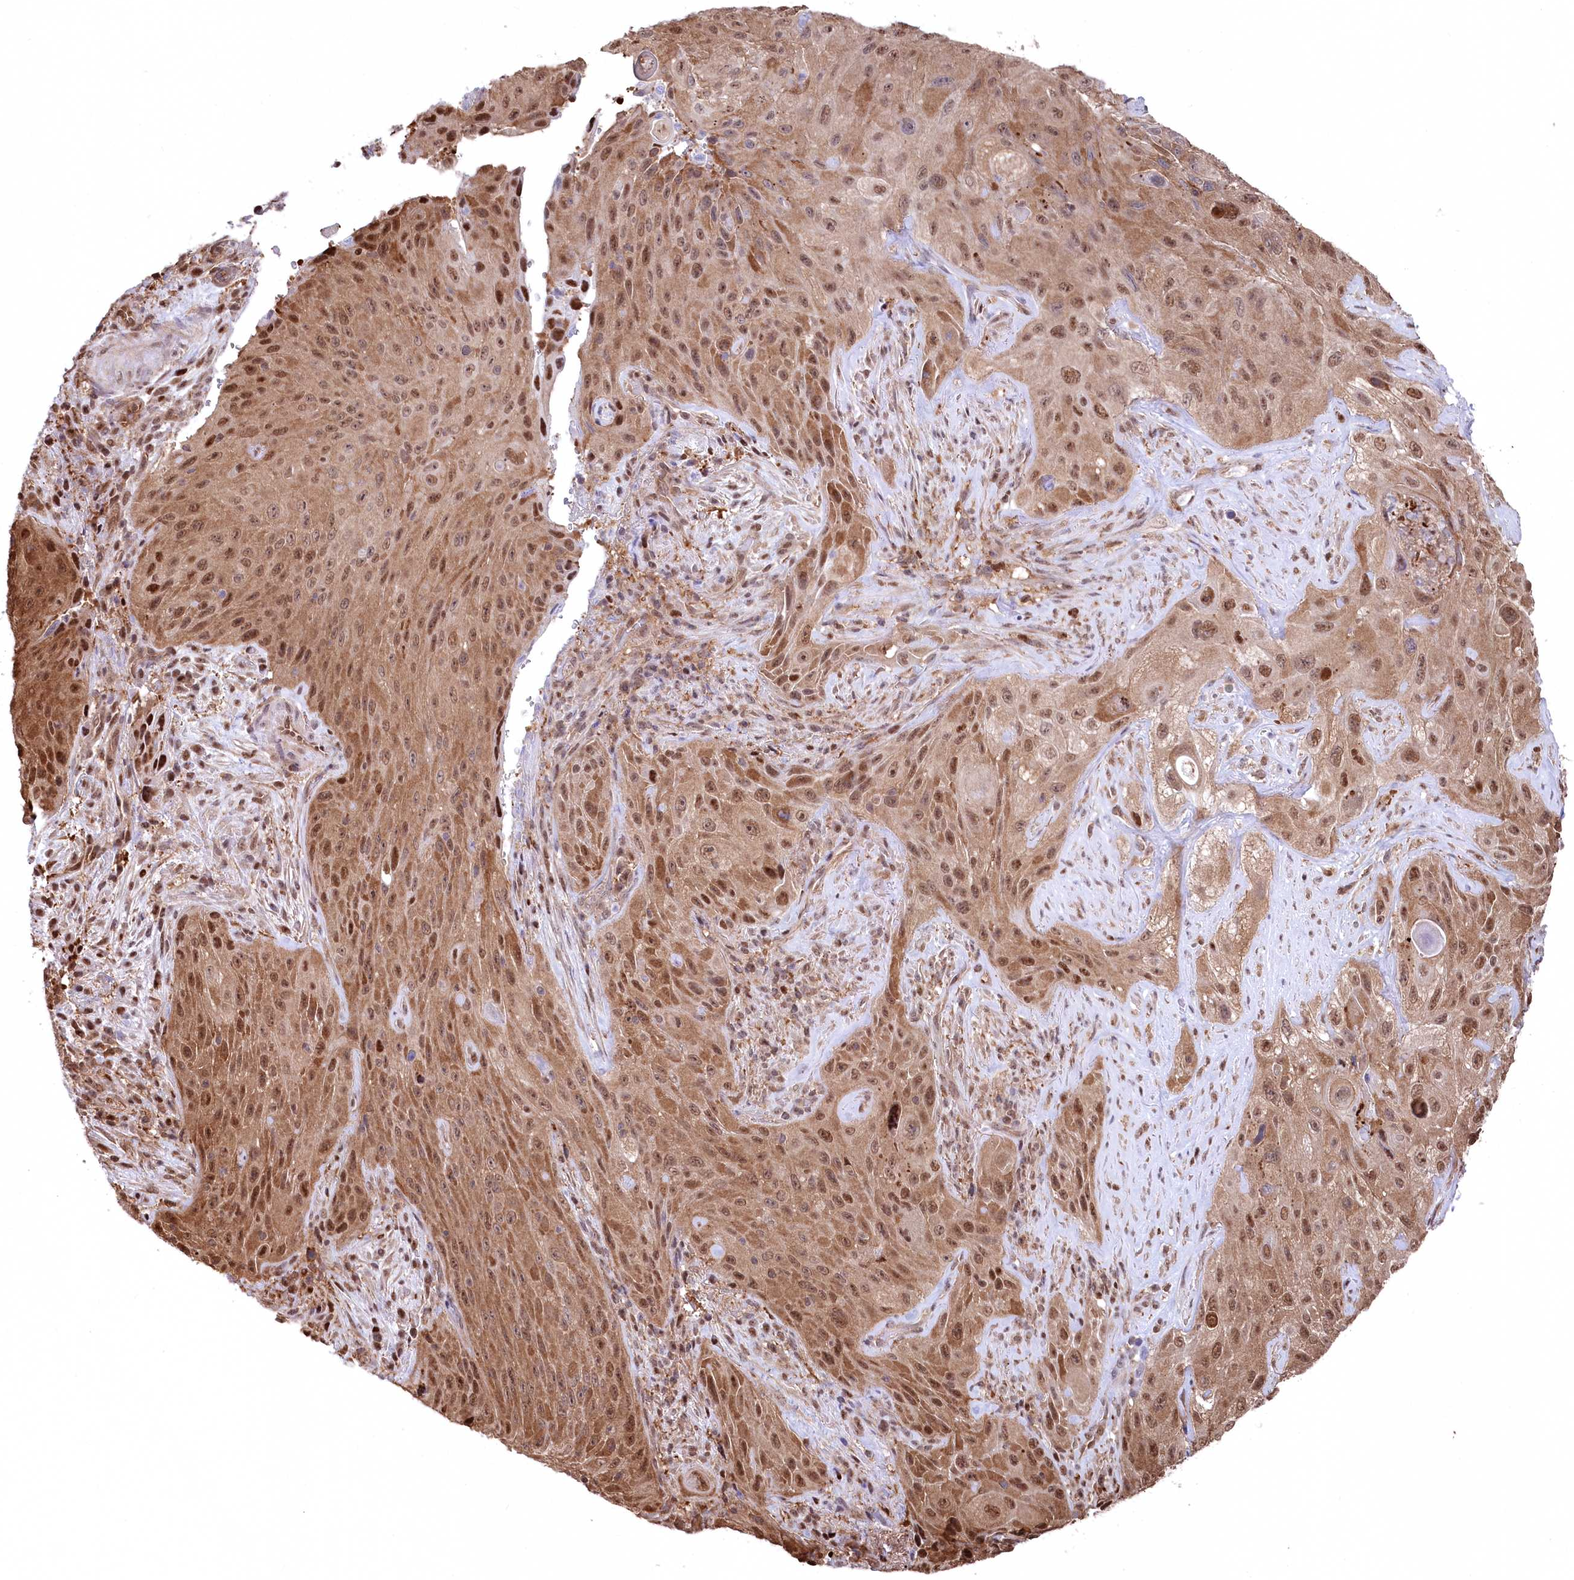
{"staining": {"intensity": "moderate", "quantity": ">75%", "location": "cytoplasmic/membranous,nuclear"}, "tissue": "cervical cancer", "cell_type": "Tumor cells", "image_type": "cancer", "snomed": [{"axis": "morphology", "description": "Squamous cell carcinoma, NOS"}, {"axis": "topography", "description": "Cervix"}], "caption": "About >75% of tumor cells in cervical squamous cell carcinoma exhibit moderate cytoplasmic/membranous and nuclear protein positivity as visualized by brown immunohistochemical staining.", "gene": "PSMA1", "patient": {"sex": "female", "age": 42}}